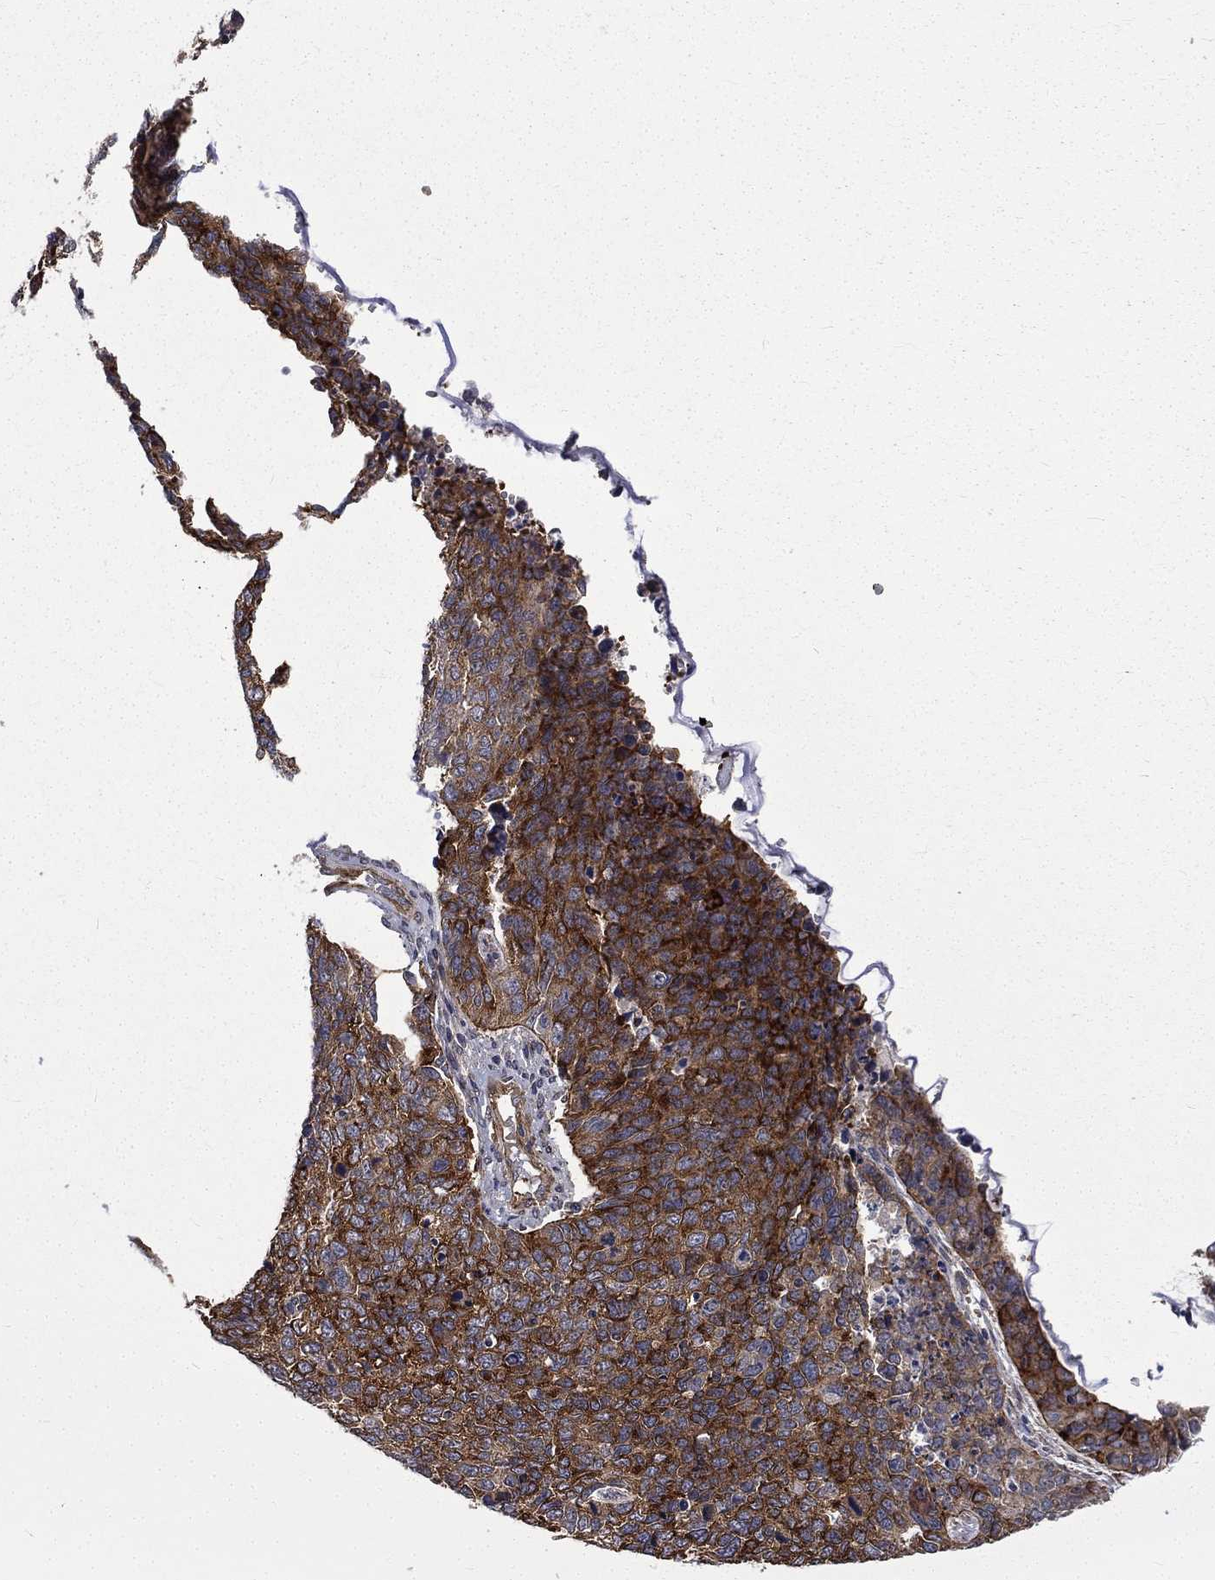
{"staining": {"intensity": "moderate", "quantity": "<25%", "location": "cytoplasmic/membranous"}, "tissue": "cervical cancer", "cell_type": "Tumor cells", "image_type": "cancer", "snomed": [{"axis": "morphology", "description": "Squamous cell carcinoma, NOS"}, {"axis": "topography", "description": "Cervix"}], "caption": "Immunohistochemistry (IHC) staining of cervical cancer (squamous cell carcinoma), which shows low levels of moderate cytoplasmic/membranous staining in approximately <25% of tumor cells indicating moderate cytoplasmic/membranous protein staining. The staining was performed using DAB (brown) for protein detection and nuclei were counterstained in hematoxylin (blue).", "gene": "PPFIBP1", "patient": {"sex": "female", "age": 63}}